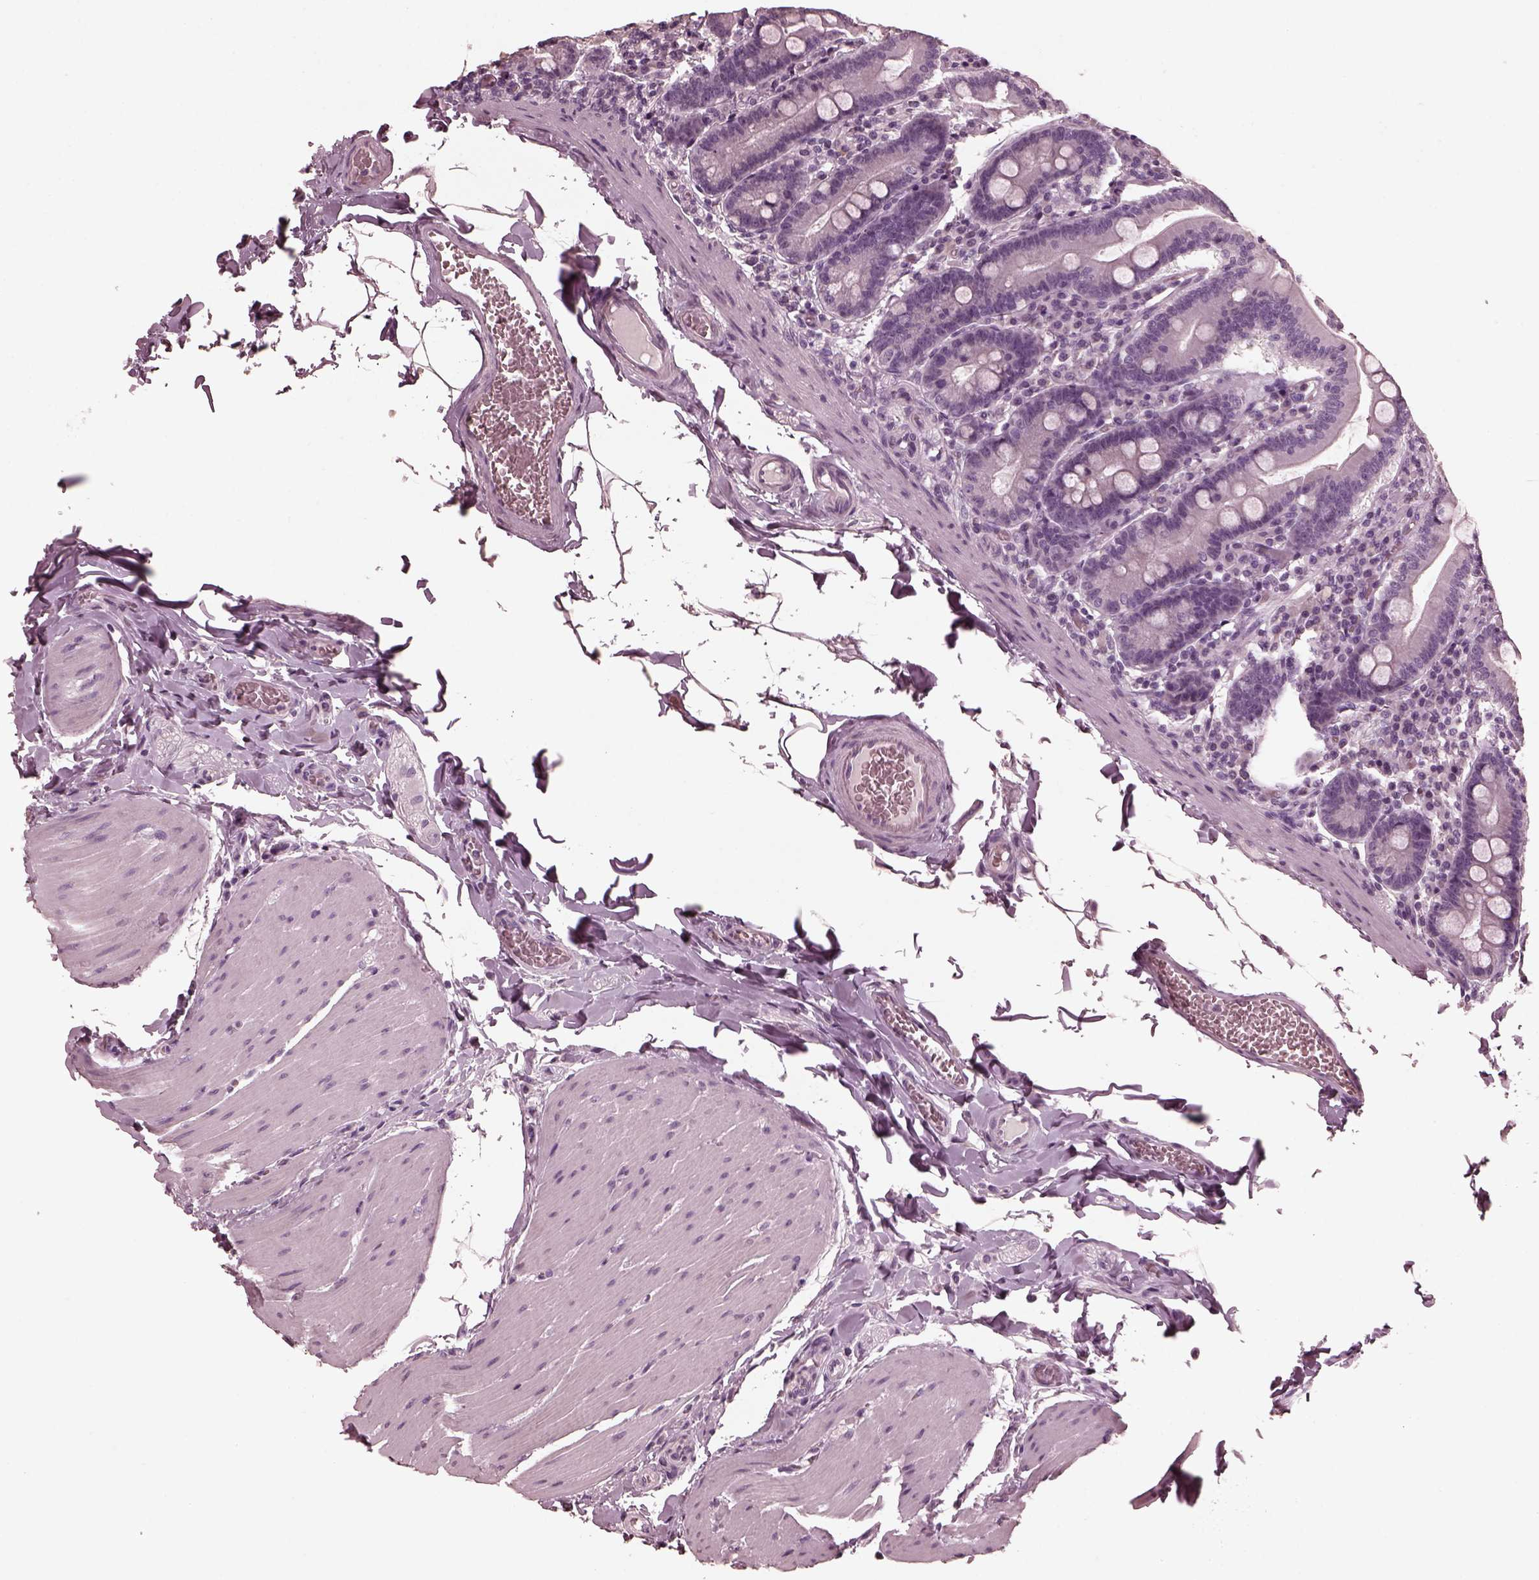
{"staining": {"intensity": "negative", "quantity": "none", "location": "none"}, "tissue": "small intestine", "cell_type": "Glandular cells", "image_type": "normal", "snomed": [{"axis": "morphology", "description": "Normal tissue, NOS"}, {"axis": "topography", "description": "Small intestine"}], "caption": "Unremarkable small intestine was stained to show a protein in brown. There is no significant staining in glandular cells. The staining was performed using DAB to visualize the protein expression in brown, while the nuclei were stained in blue with hematoxylin (Magnification: 20x).", "gene": "CGA", "patient": {"sex": "male", "age": 37}}